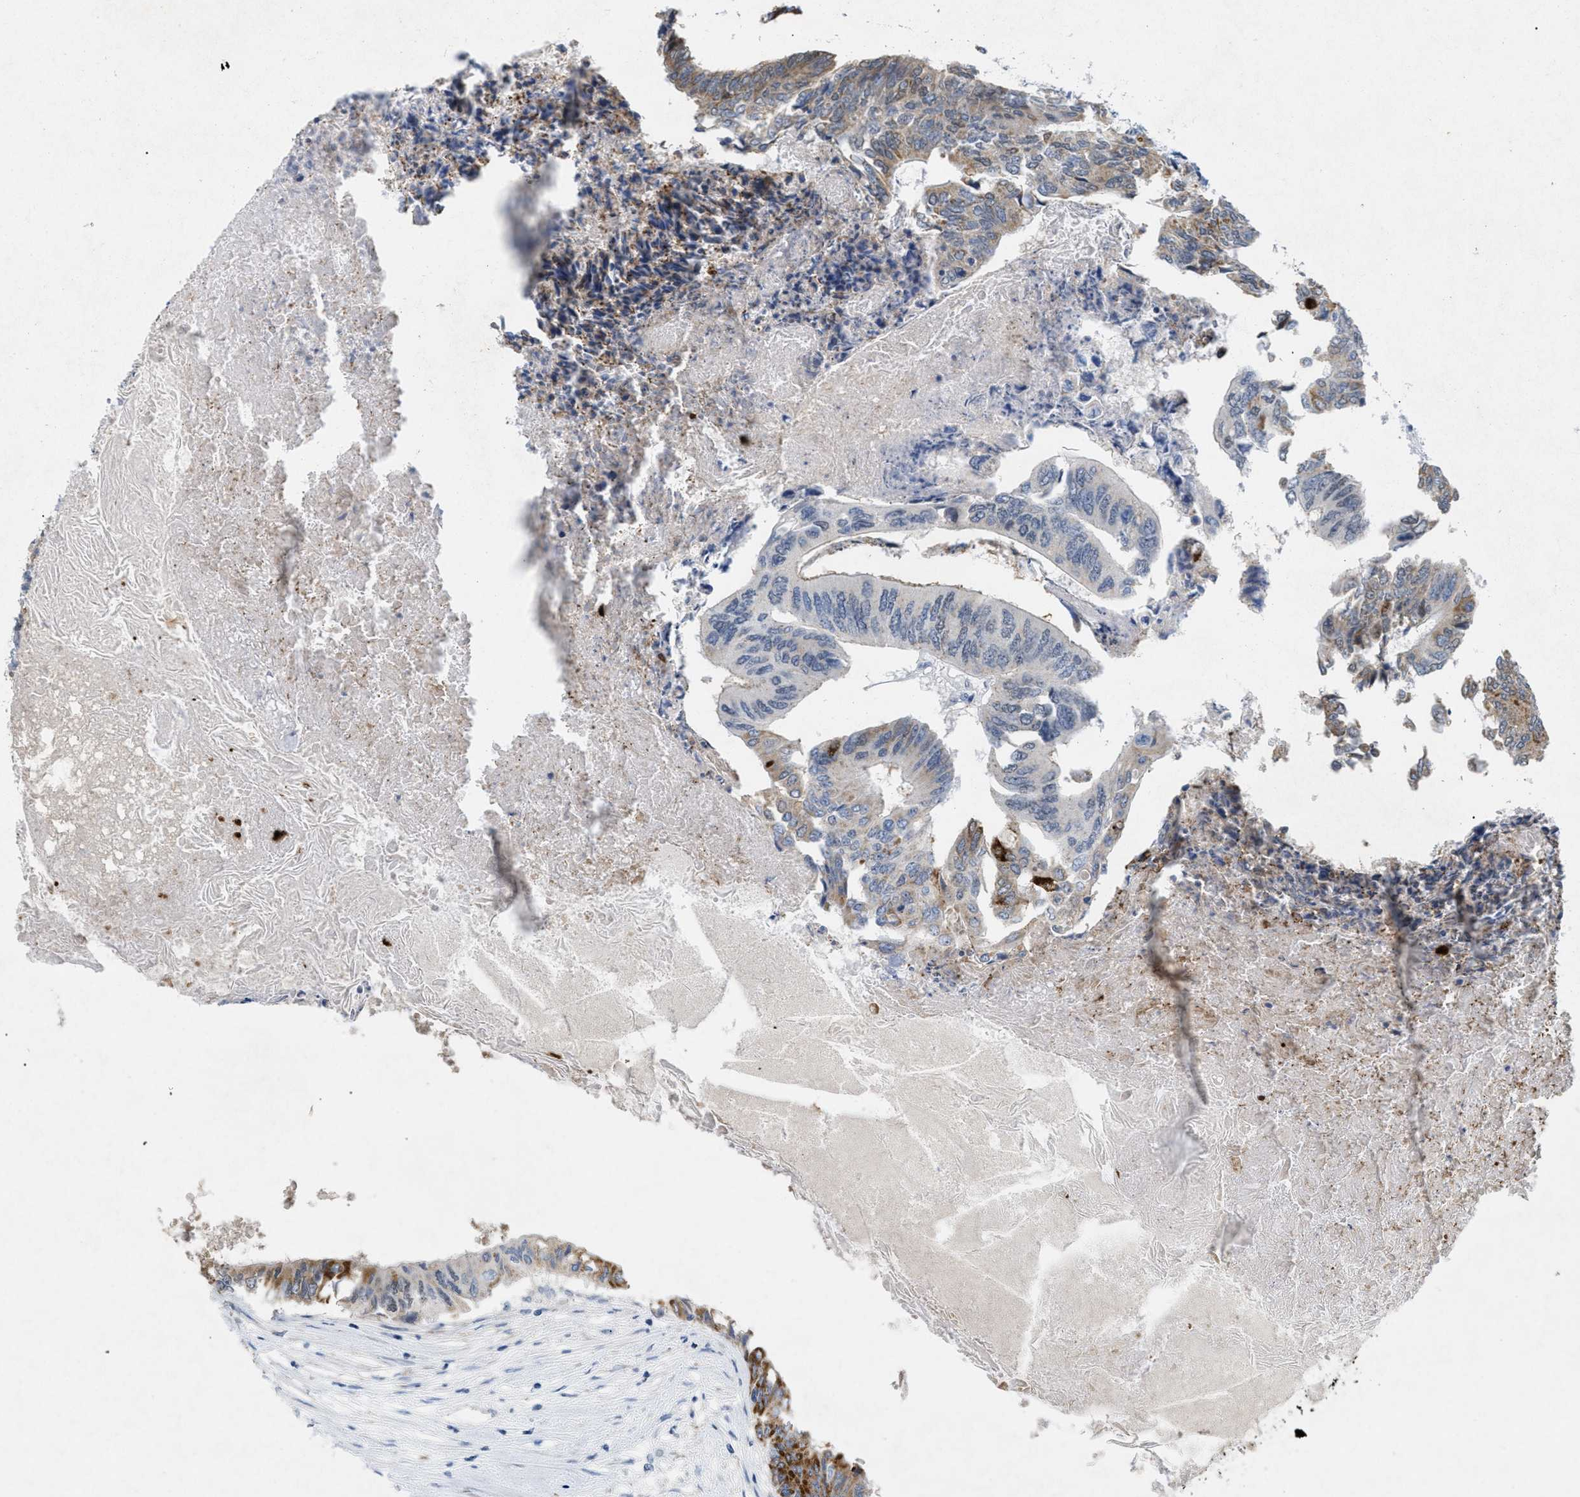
{"staining": {"intensity": "moderate", "quantity": "25%-75%", "location": "cytoplasmic/membranous"}, "tissue": "colorectal cancer", "cell_type": "Tumor cells", "image_type": "cancer", "snomed": [{"axis": "morphology", "description": "Adenocarcinoma, NOS"}, {"axis": "topography", "description": "Rectum"}], "caption": "Immunohistochemistry (IHC) (DAB) staining of human colorectal adenocarcinoma reveals moderate cytoplasmic/membranous protein positivity in about 25%-75% of tumor cells.", "gene": "TASOR", "patient": {"sex": "male", "age": 63}}